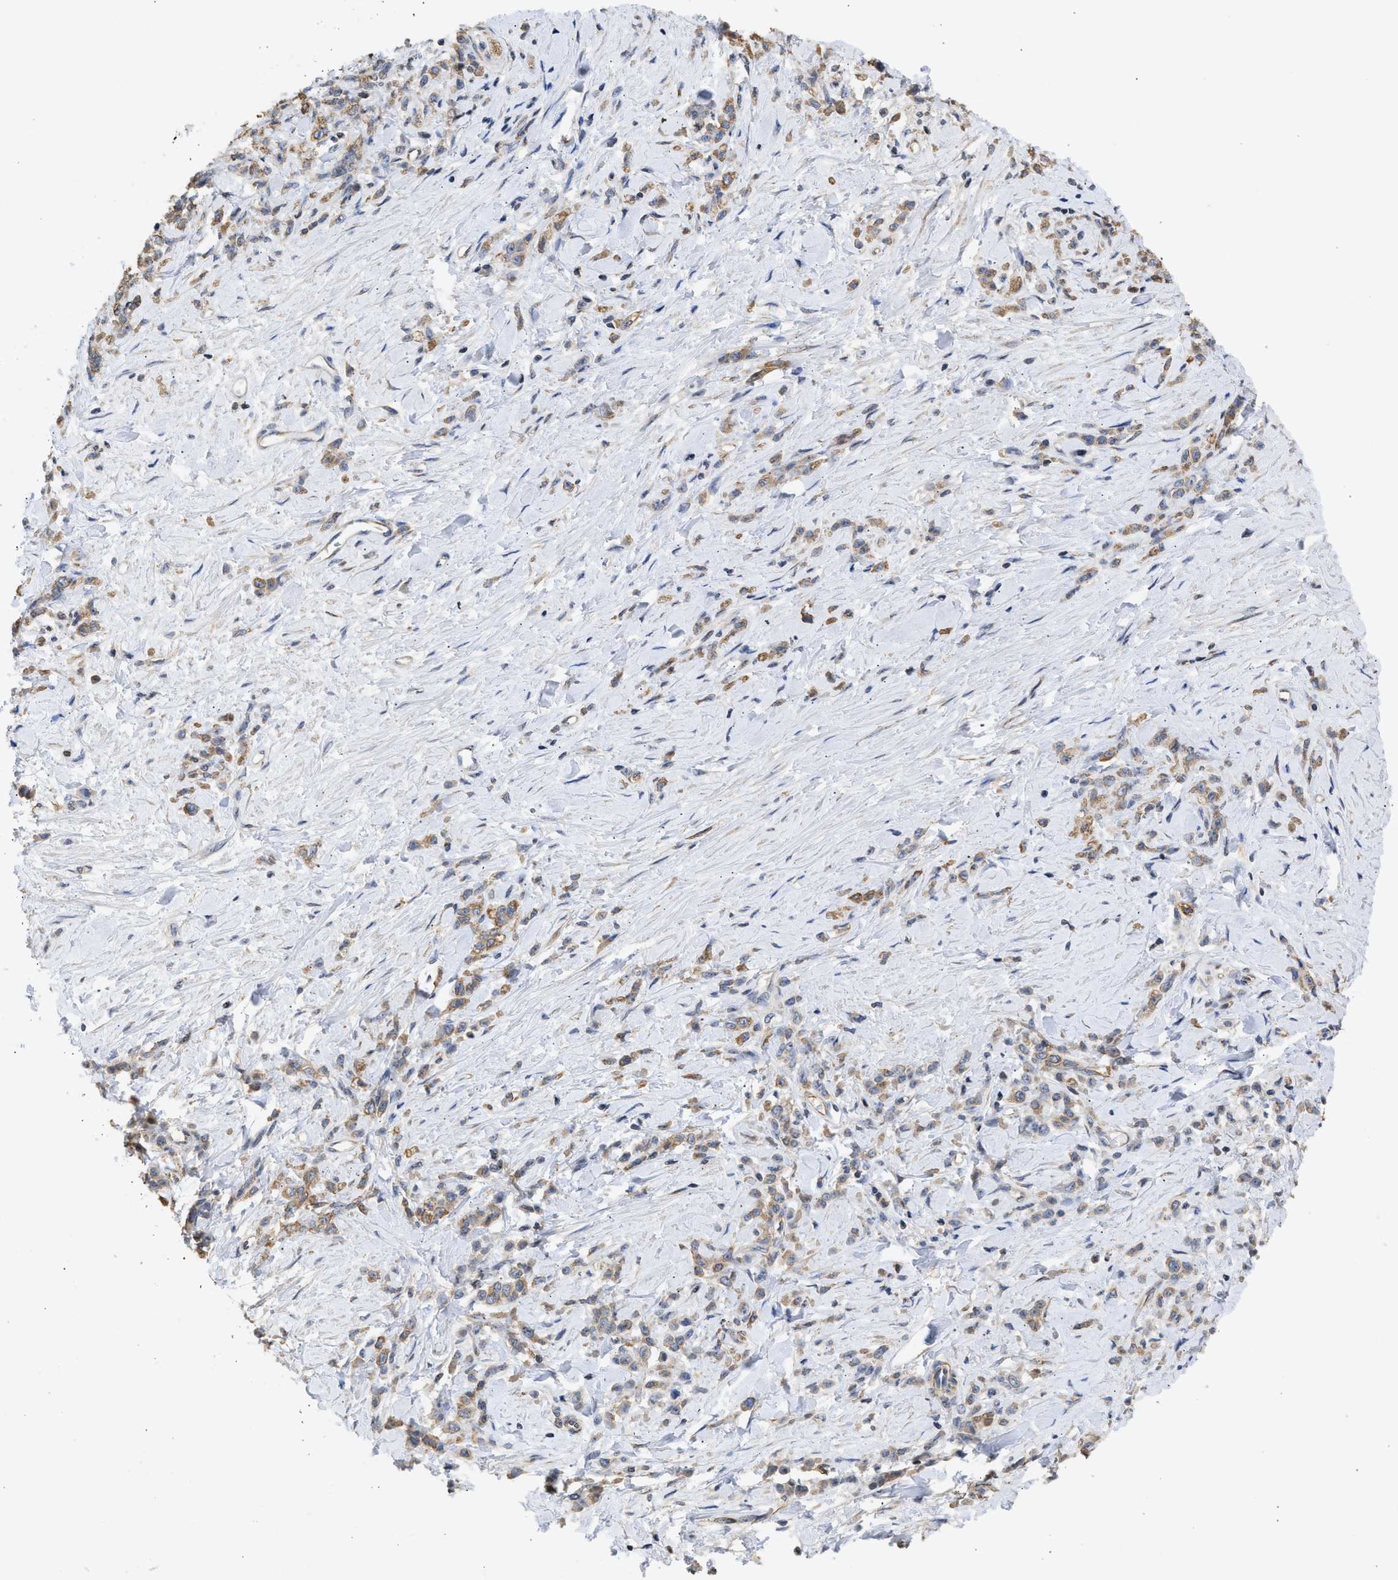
{"staining": {"intensity": "moderate", "quantity": ">75%", "location": "cytoplasmic/membranous"}, "tissue": "stomach cancer", "cell_type": "Tumor cells", "image_type": "cancer", "snomed": [{"axis": "morphology", "description": "Normal tissue, NOS"}, {"axis": "morphology", "description": "Adenocarcinoma, NOS"}, {"axis": "topography", "description": "Stomach"}], "caption": "Moderate cytoplasmic/membranous protein expression is identified in about >75% of tumor cells in adenocarcinoma (stomach).", "gene": "ENSG00000142539", "patient": {"sex": "male", "age": 82}}